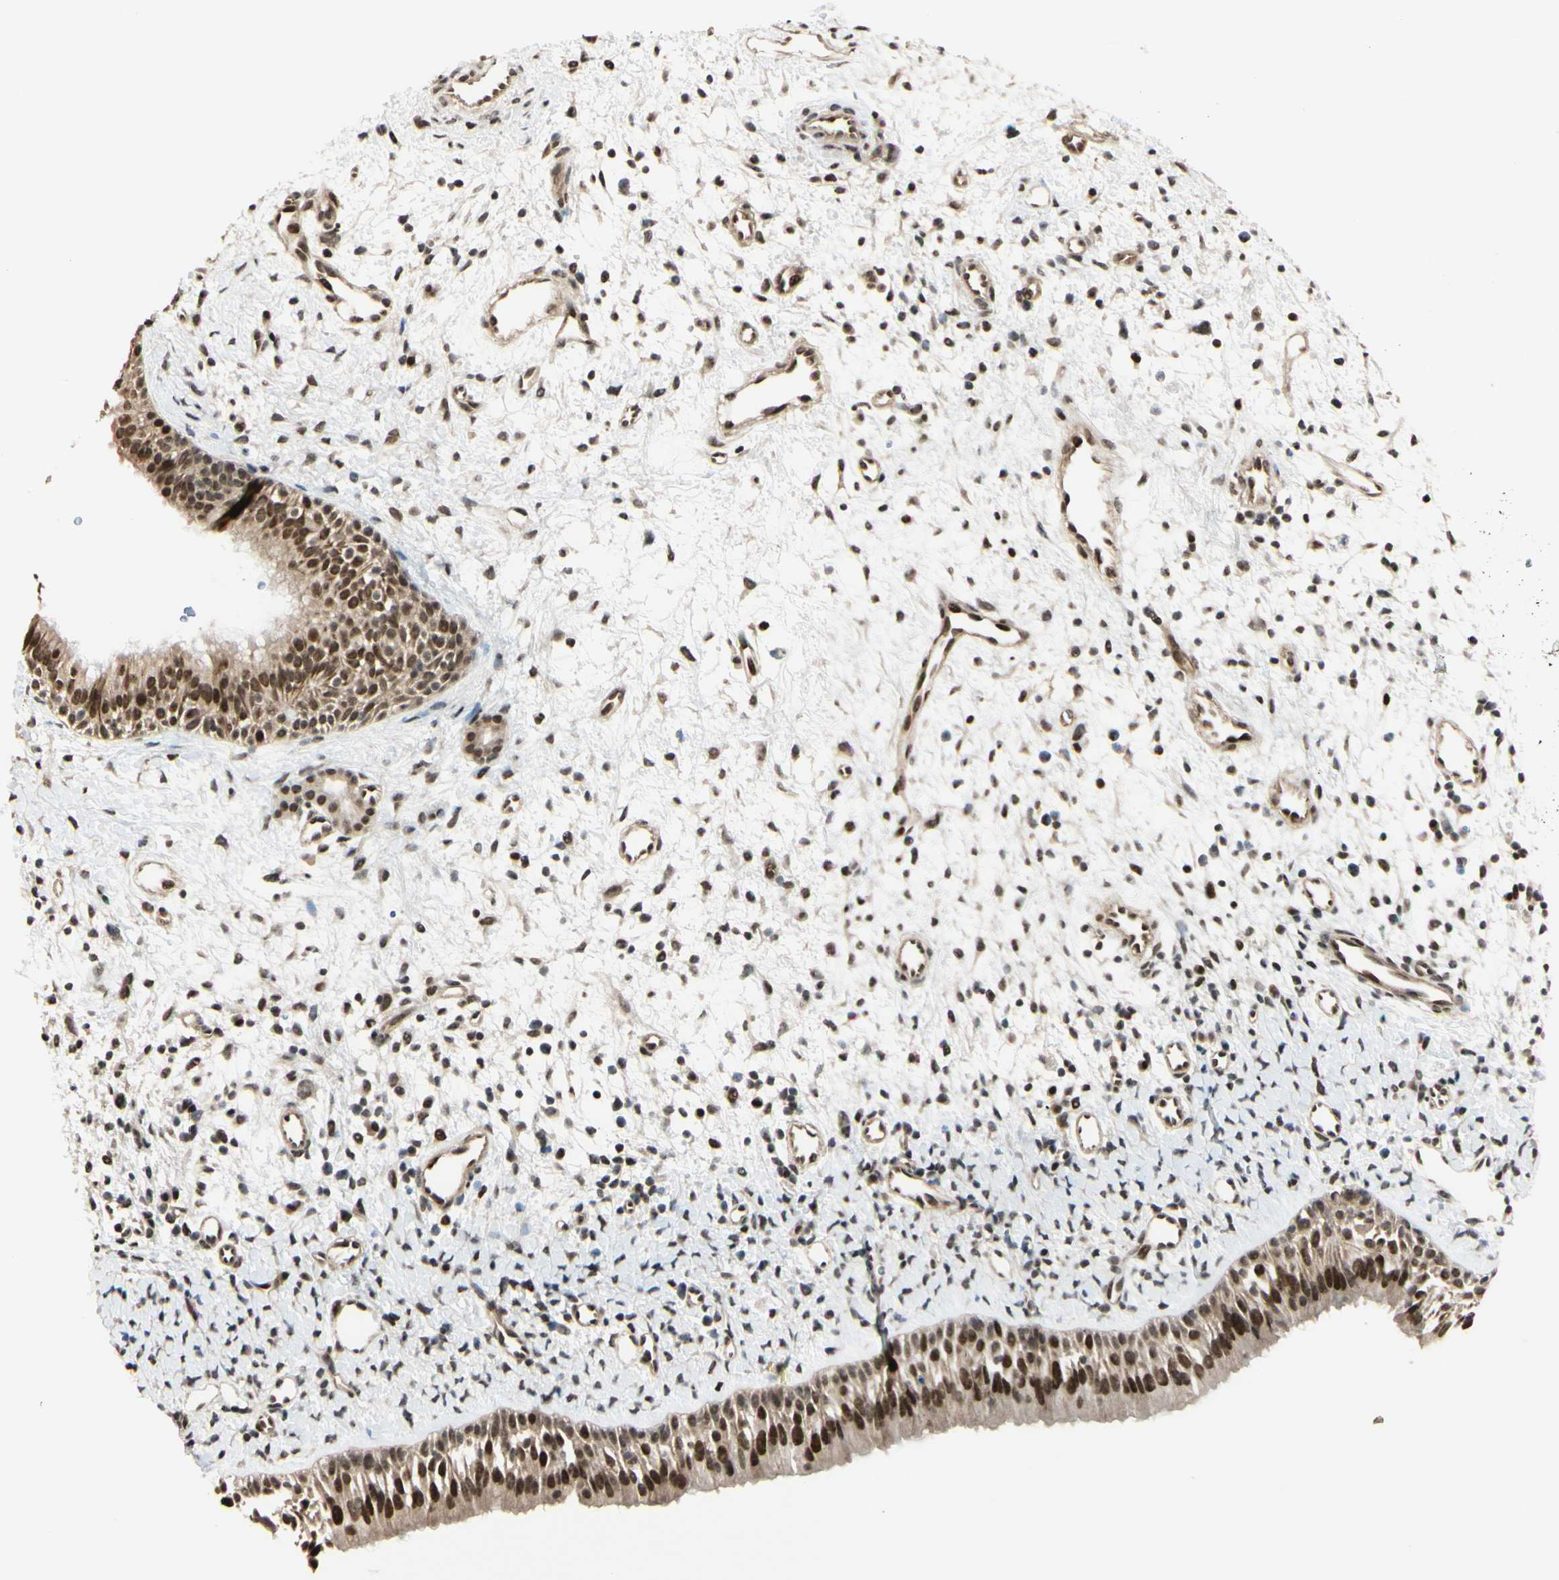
{"staining": {"intensity": "strong", "quantity": ">75%", "location": "nuclear"}, "tissue": "nasopharynx", "cell_type": "Respiratory epithelial cells", "image_type": "normal", "snomed": [{"axis": "morphology", "description": "Normal tissue, NOS"}, {"axis": "topography", "description": "Nasopharynx"}], "caption": "Immunohistochemistry (IHC) (DAB (3,3'-diaminobenzidine)) staining of unremarkable human nasopharynx displays strong nuclear protein staining in about >75% of respiratory epithelial cells.", "gene": "SUFU", "patient": {"sex": "male", "age": 22}}